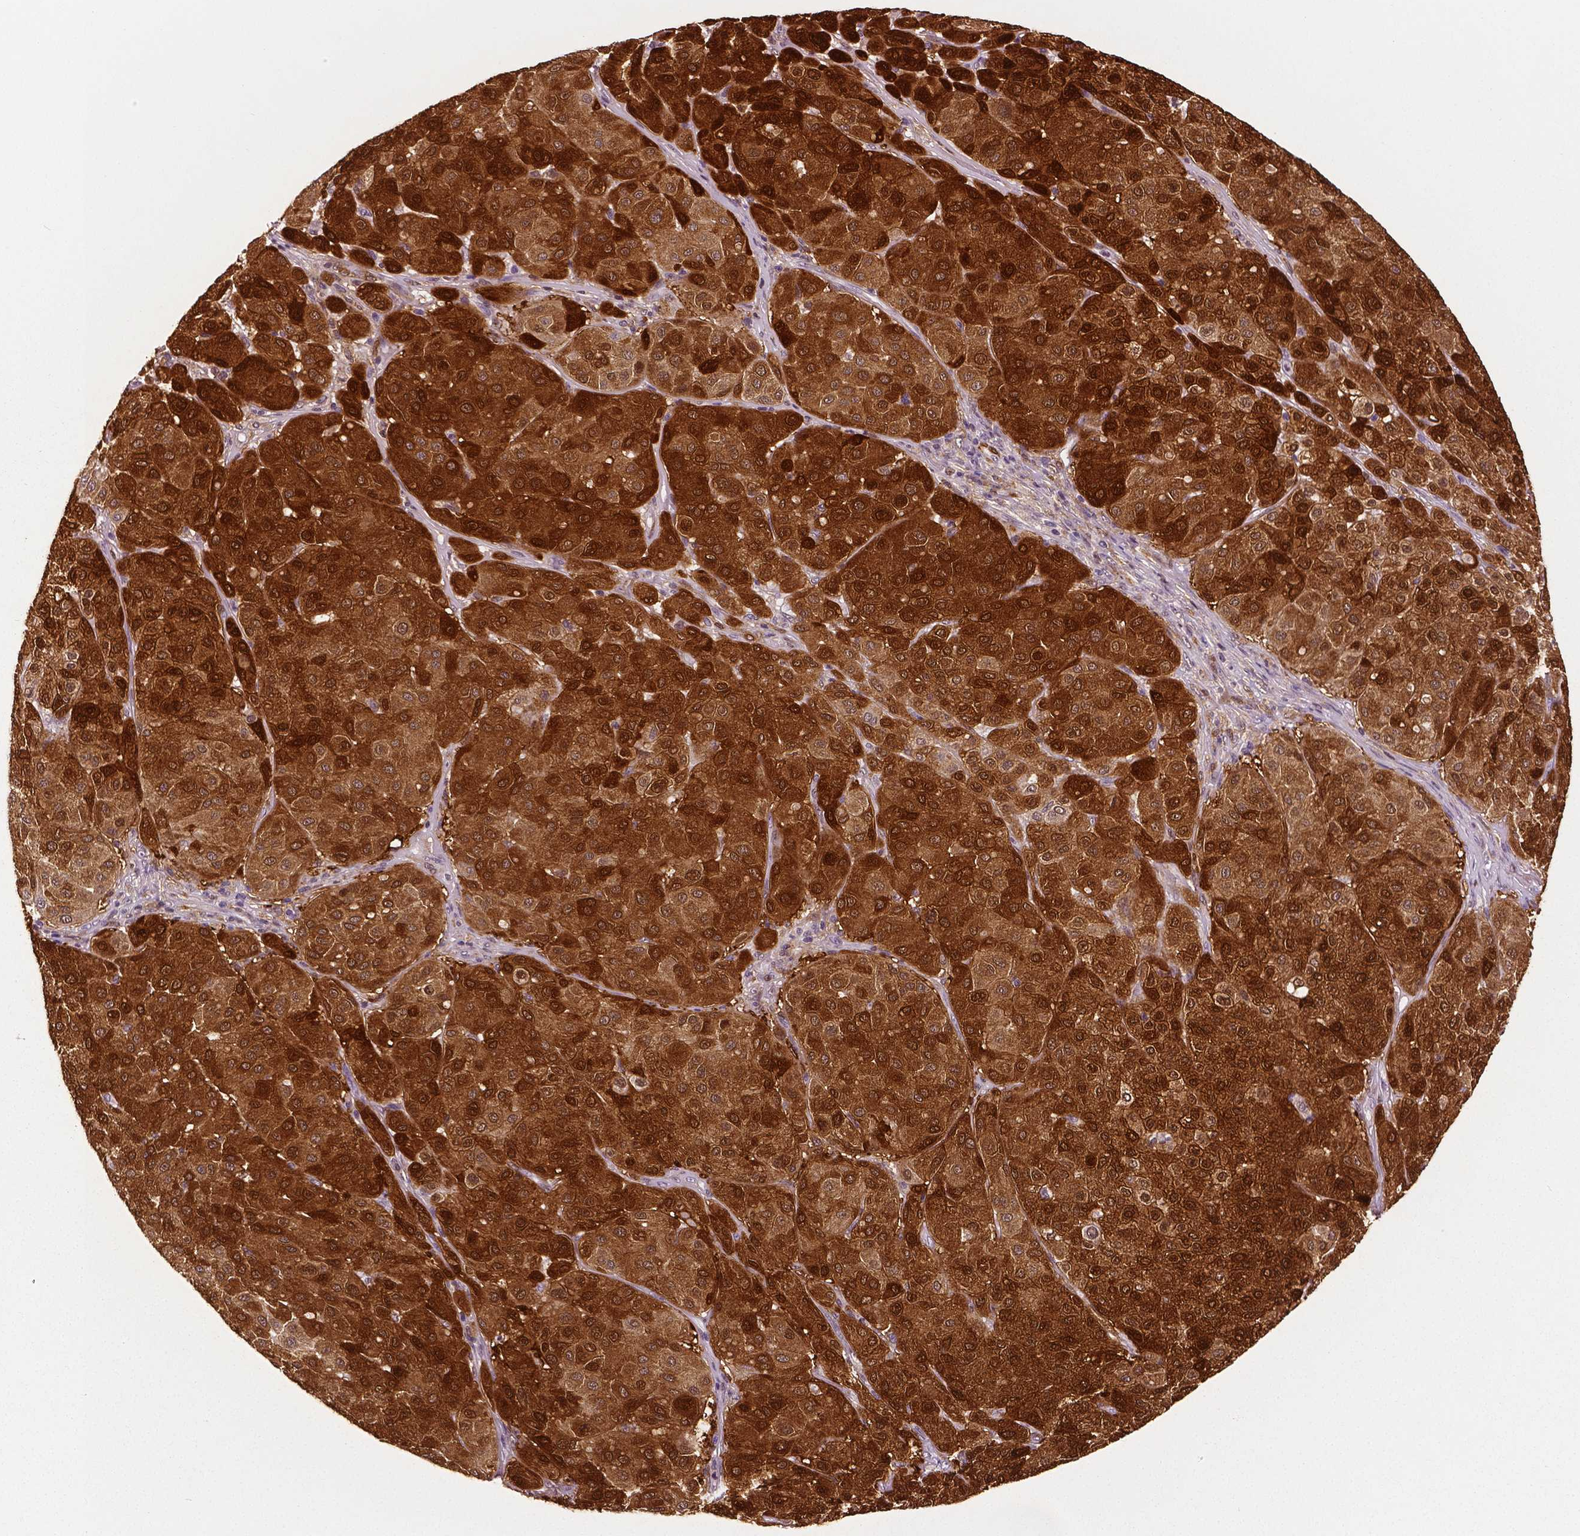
{"staining": {"intensity": "strong", "quantity": ">75%", "location": "cytoplasmic/membranous,nuclear"}, "tissue": "melanoma", "cell_type": "Tumor cells", "image_type": "cancer", "snomed": [{"axis": "morphology", "description": "Malignant melanoma, Metastatic site"}, {"axis": "topography", "description": "Smooth muscle"}], "caption": "Immunohistochemistry (IHC) of melanoma shows high levels of strong cytoplasmic/membranous and nuclear expression in approximately >75% of tumor cells. (DAB IHC with brightfield microscopy, high magnification).", "gene": "PHGDH", "patient": {"sex": "male", "age": 41}}